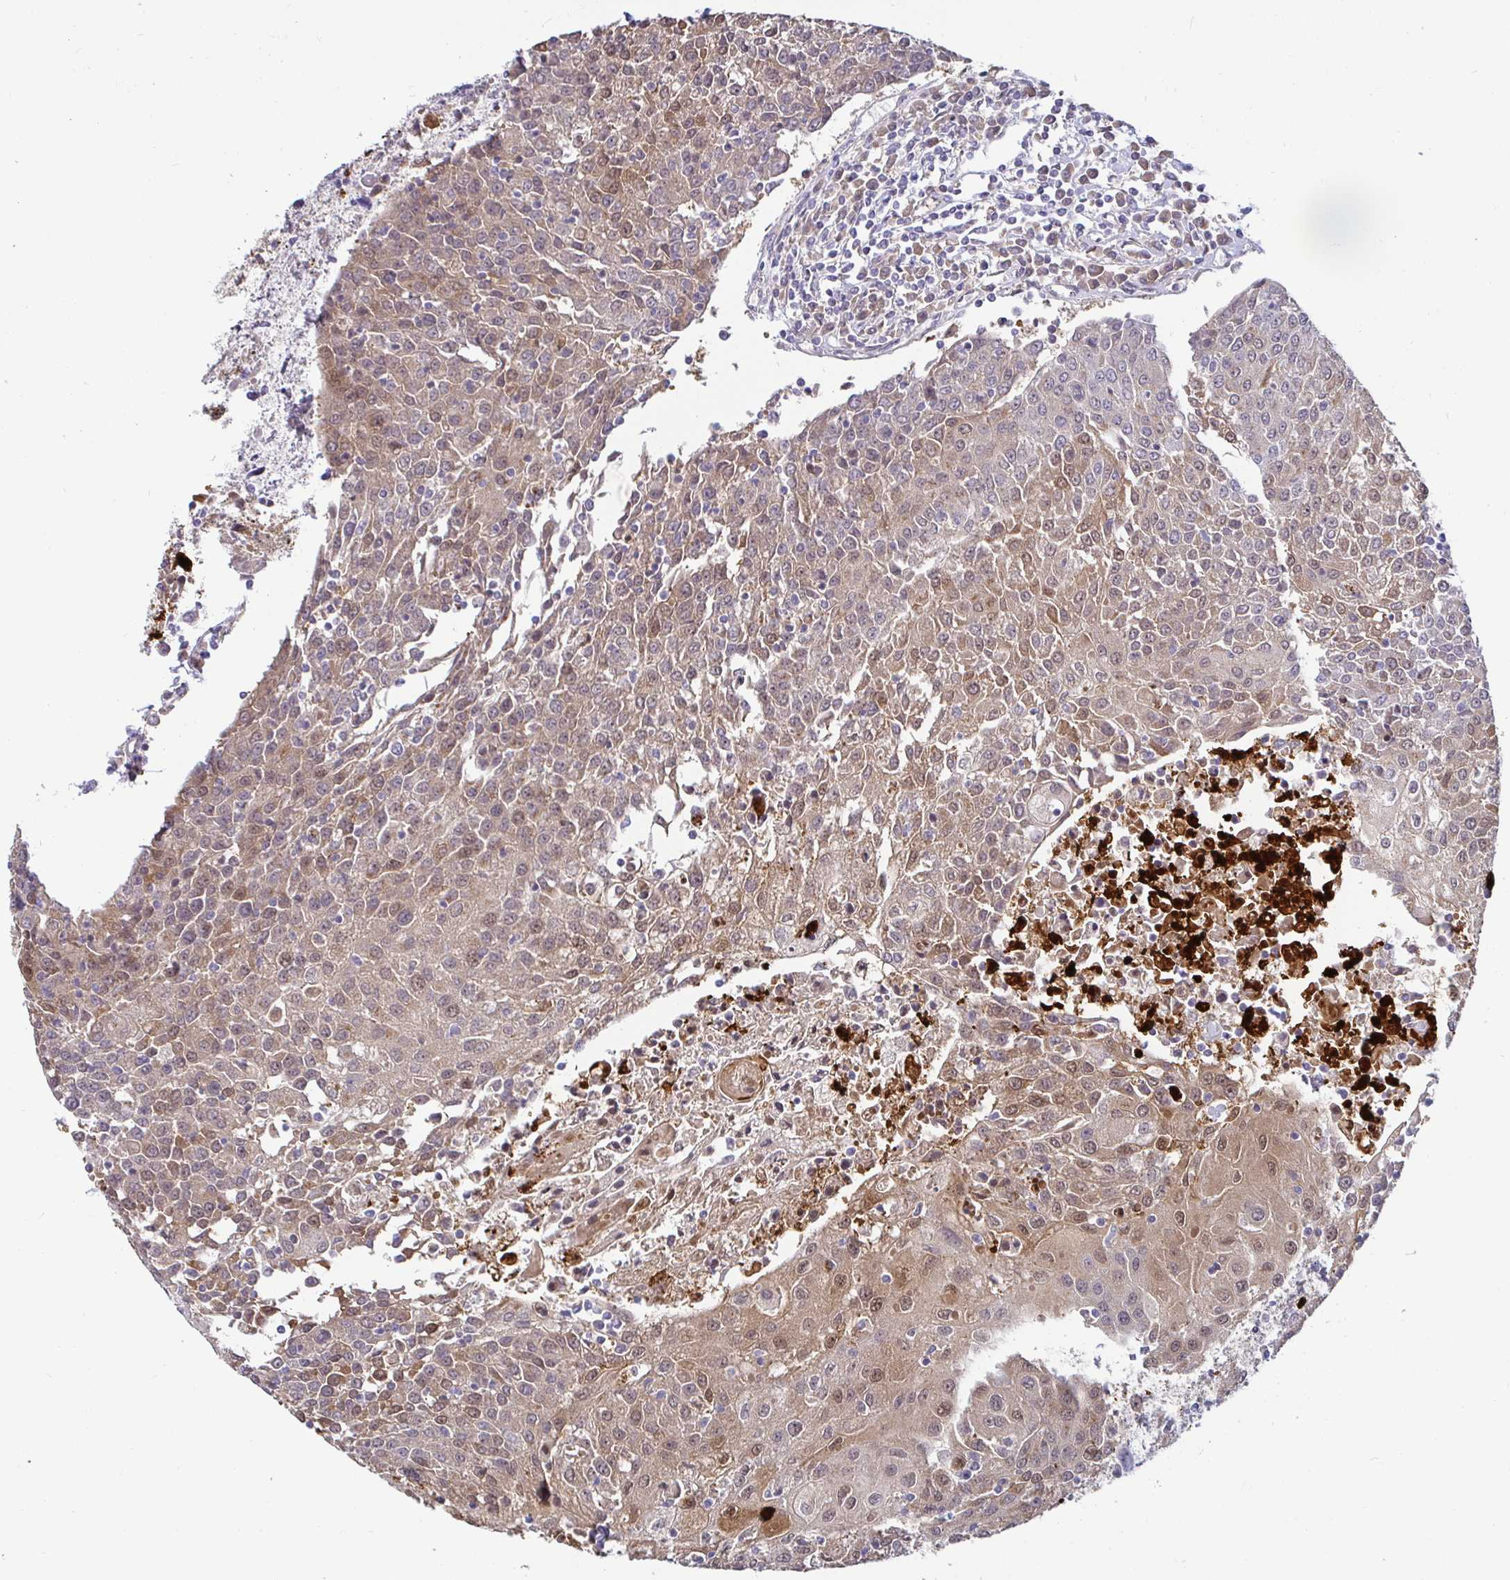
{"staining": {"intensity": "moderate", "quantity": ">75%", "location": "cytoplasmic/membranous,nuclear"}, "tissue": "urothelial cancer", "cell_type": "Tumor cells", "image_type": "cancer", "snomed": [{"axis": "morphology", "description": "Urothelial carcinoma, High grade"}, {"axis": "topography", "description": "Urinary bladder"}], "caption": "Protein expression analysis of human urothelial cancer reveals moderate cytoplasmic/membranous and nuclear positivity in about >75% of tumor cells.", "gene": "GSTM1", "patient": {"sex": "female", "age": 85}}